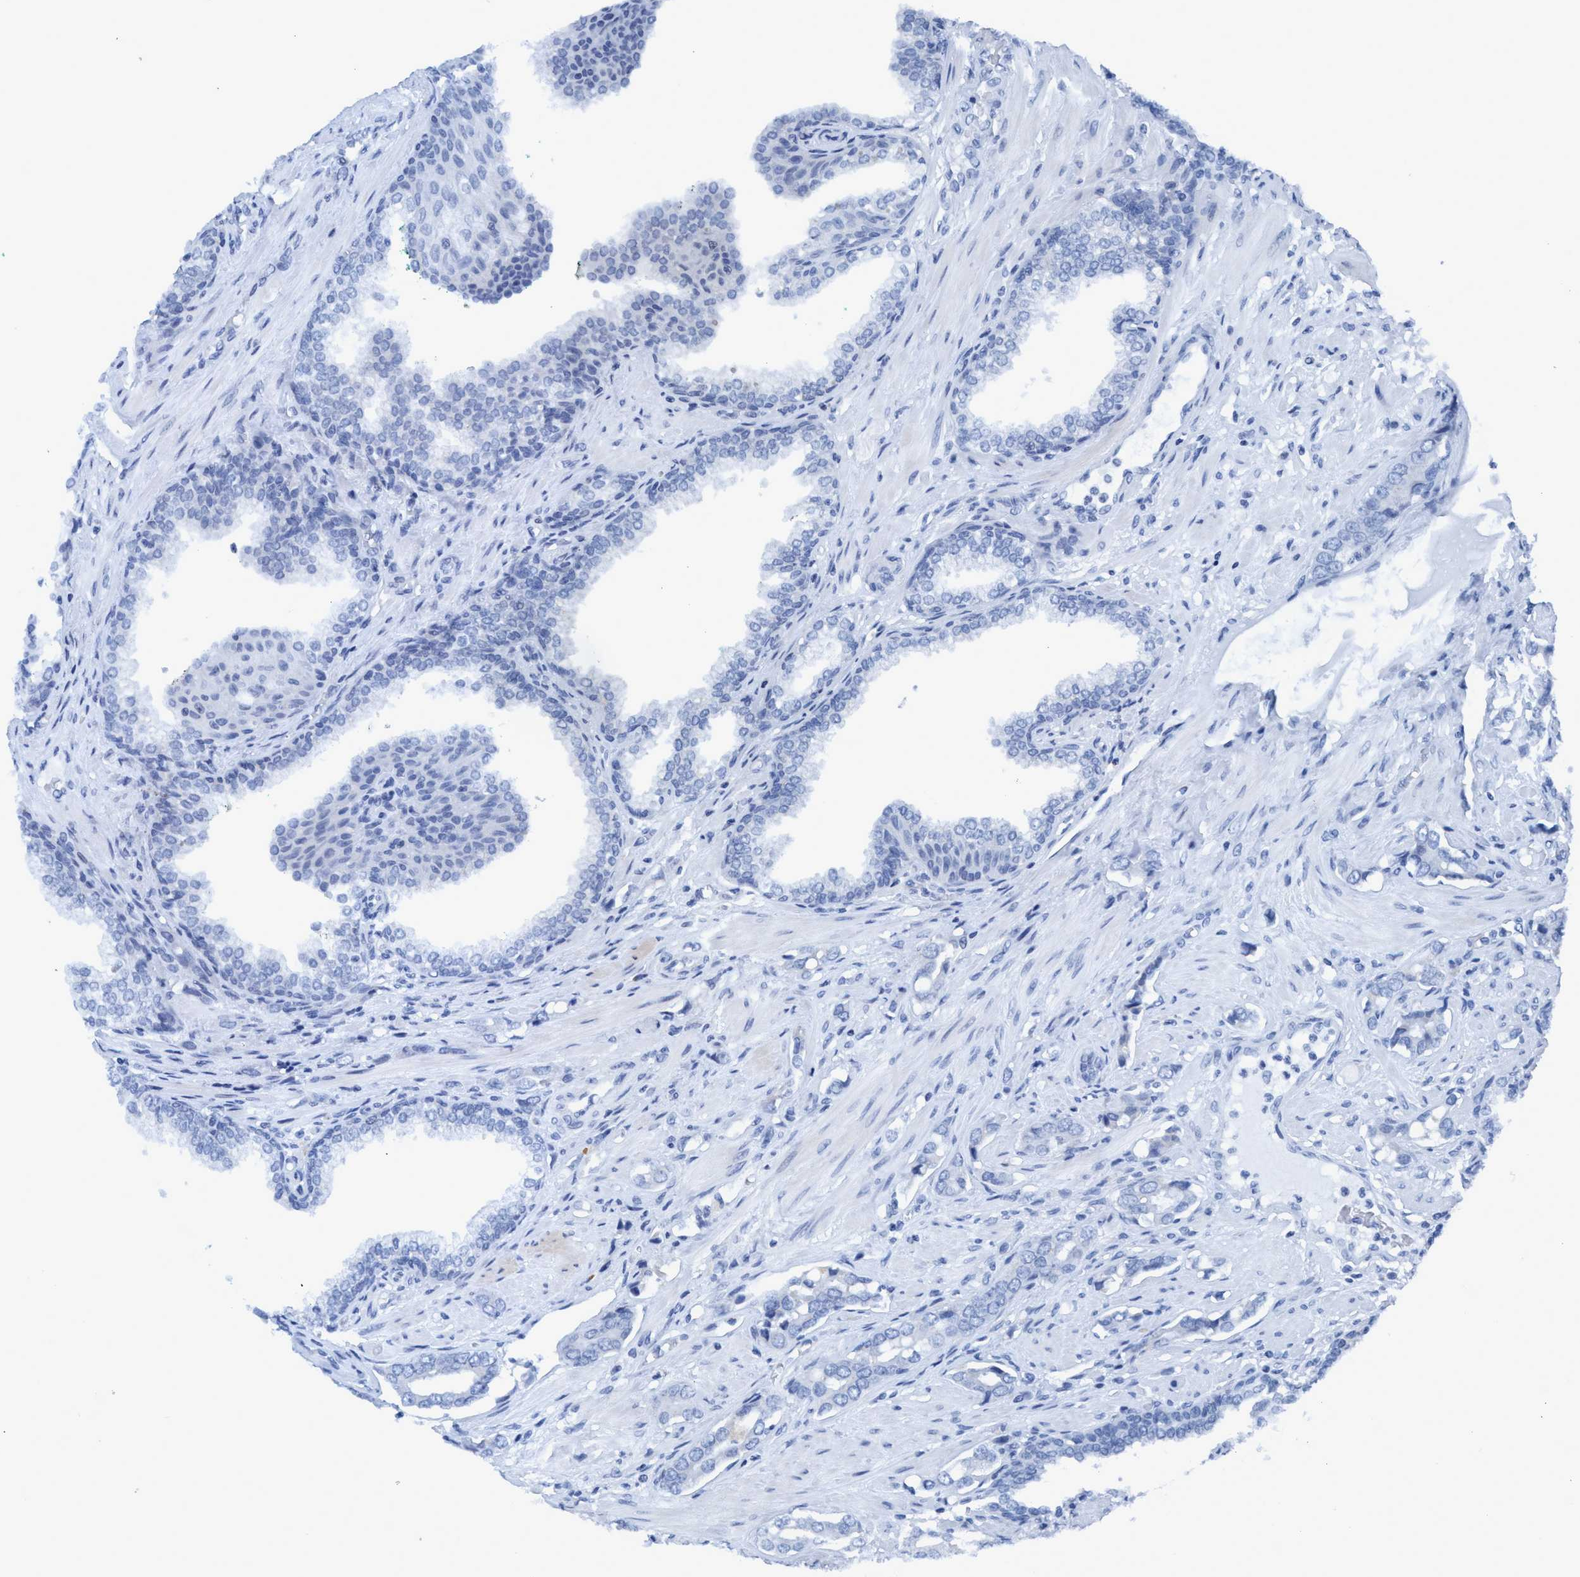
{"staining": {"intensity": "negative", "quantity": "none", "location": "none"}, "tissue": "prostate cancer", "cell_type": "Tumor cells", "image_type": "cancer", "snomed": [{"axis": "morphology", "description": "Adenocarcinoma, High grade"}, {"axis": "topography", "description": "Prostate"}], "caption": "The photomicrograph demonstrates no staining of tumor cells in prostate cancer (high-grade adenocarcinoma).", "gene": "DNAI1", "patient": {"sex": "male", "age": 52}}